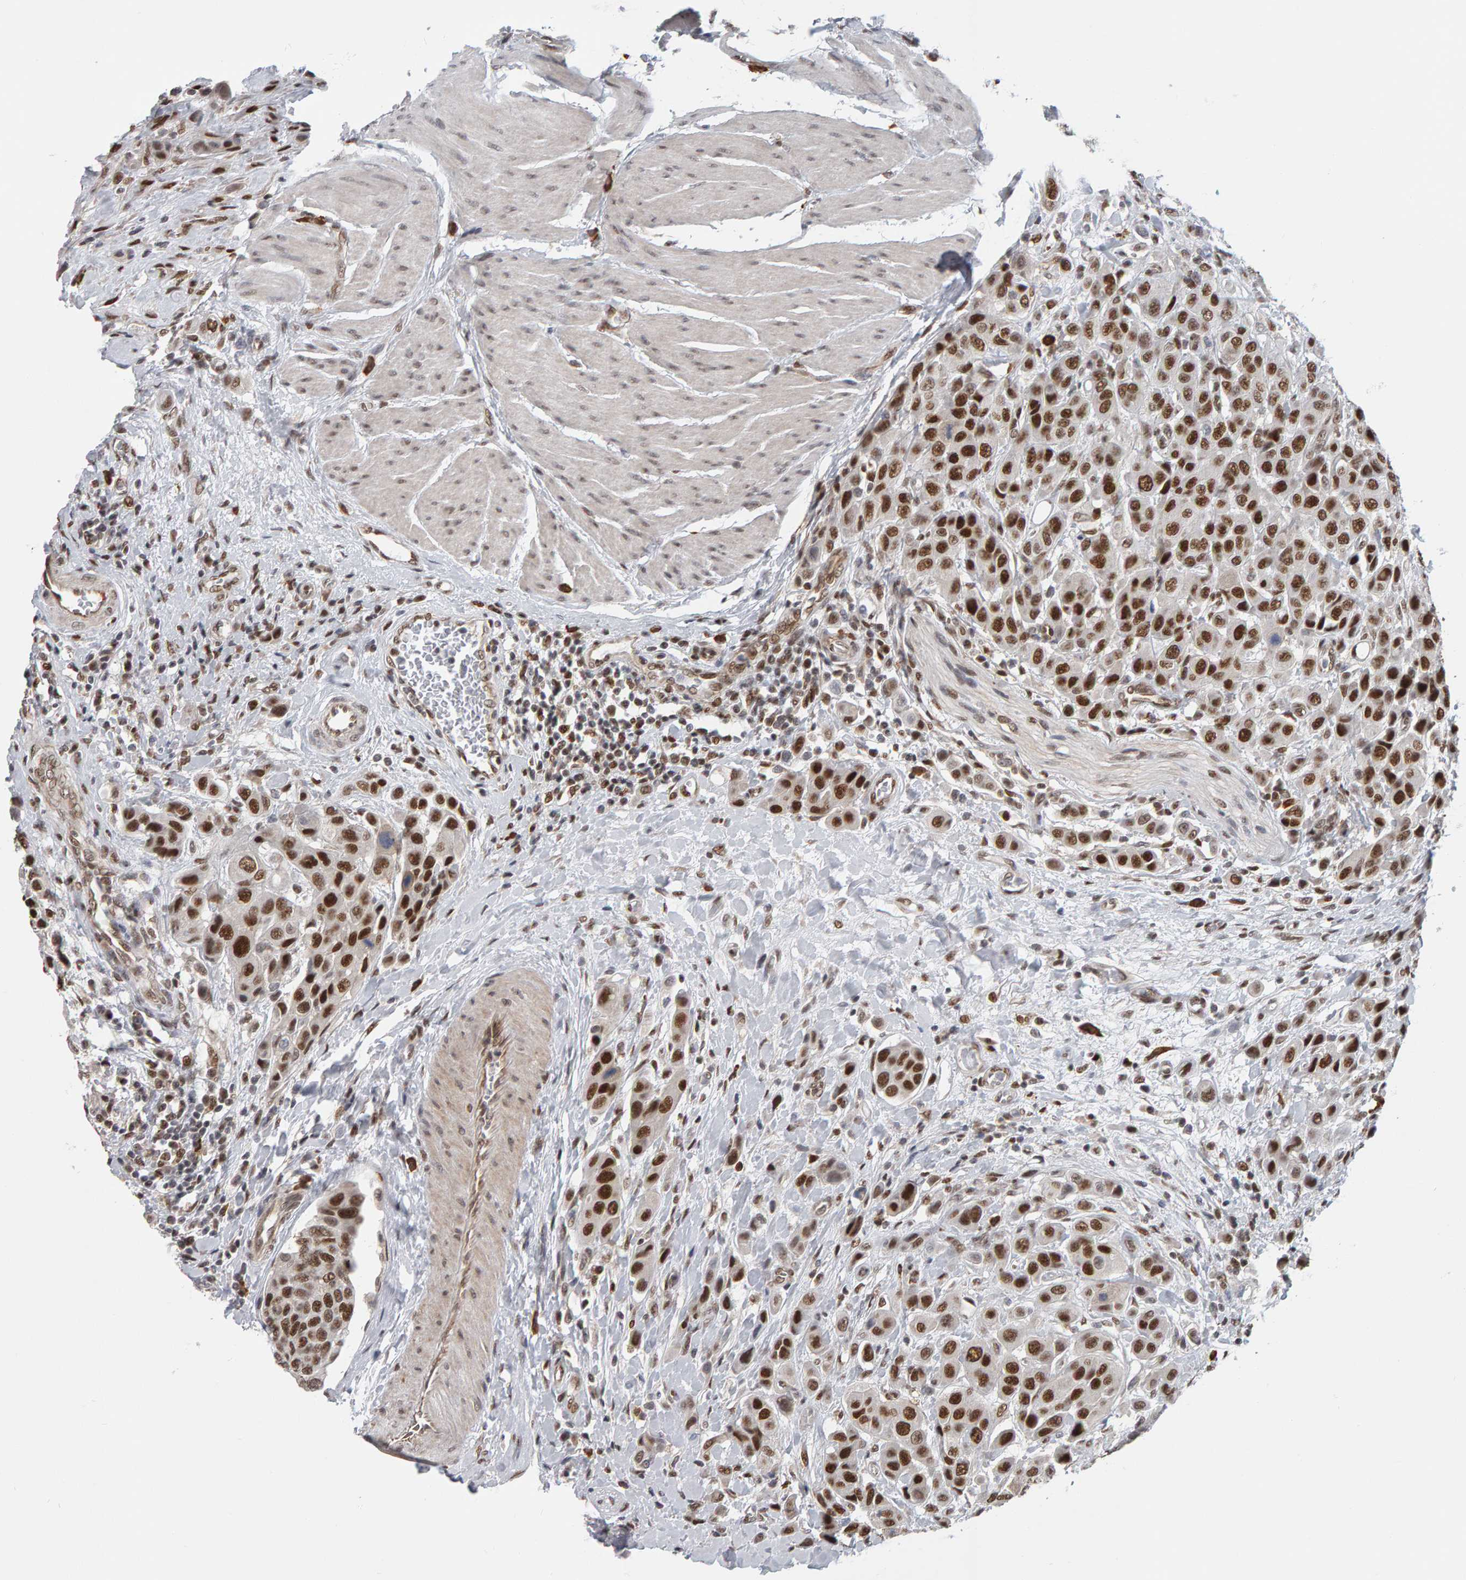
{"staining": {"intensity": "strong", "quantity": ">75%", "location": "nuclear"}, "tissue": "urothelial cancer", "cell_type": "Tumor cells", "image_type": "cancer", "snomed": [{"axis": "morphology", "description": "Urothelial carcinoma, High grade"}, {"axis": "topography", "description": "Urinary bladder"}], "caption": "Human high-grade urothelial carcinoma stained for a protein (brown) demonstrates strong nuclear positive positivity in approximately >75% of tumor cells.", "gene": "ATF7IP", "patient": {"sex": "male", "age": 50}}